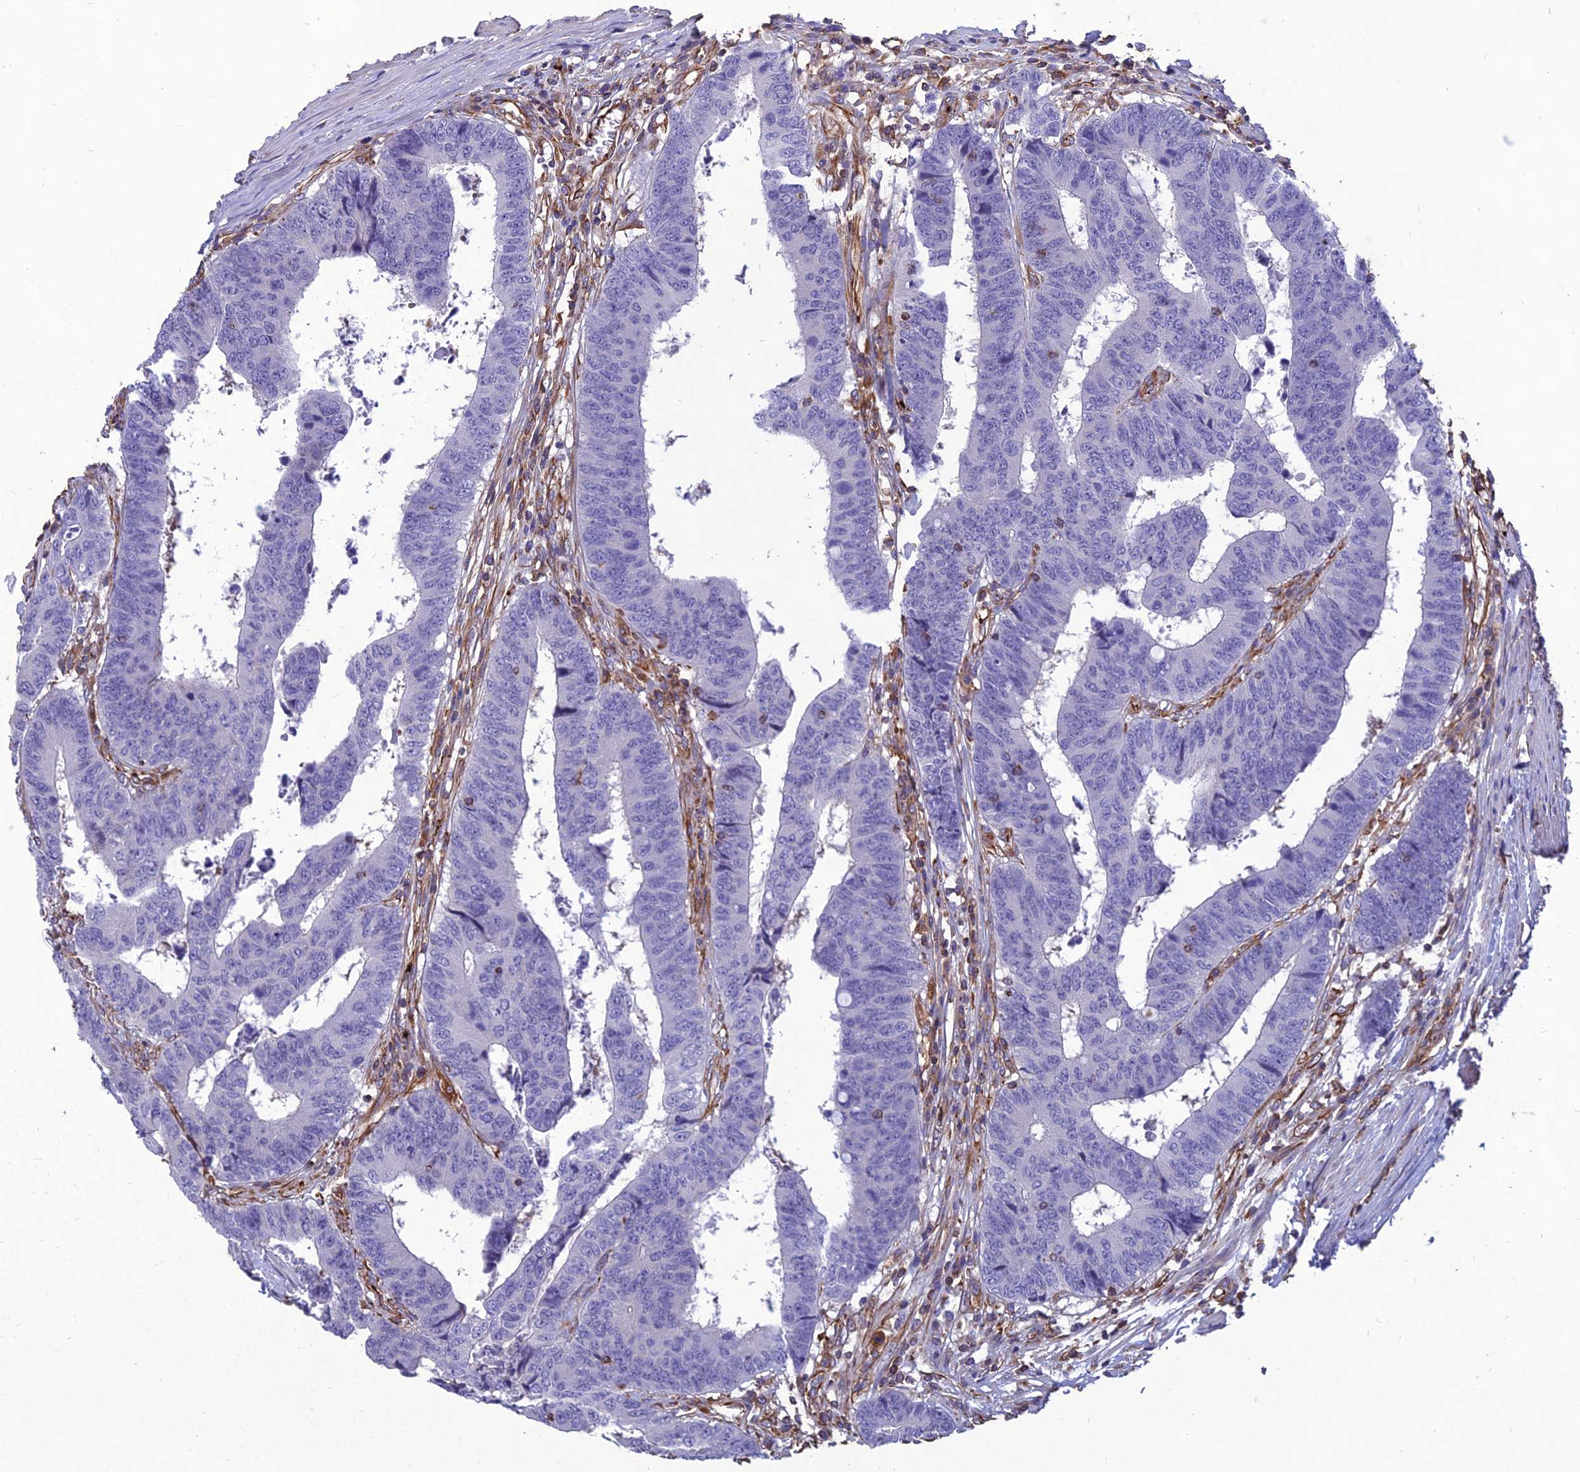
{"staining": {"intensity": "negative", "quantity": "none", "location": "none"}, "tissue": "colorectal cancer", "cell_type": "Tumor cells", "image_type": "cancer", "snomed": [{"axis": "morphology", "description": "Adenocarcinoma, NOS"}, {"axis": "topography", "description": "Rectum"}], "caption": "Colorectal adenocarcinoma stained for a protein using IHC shows no positivity tumor cells.", "gene": "PSMD11", "patient": {"sex": "male", "age": 84}}